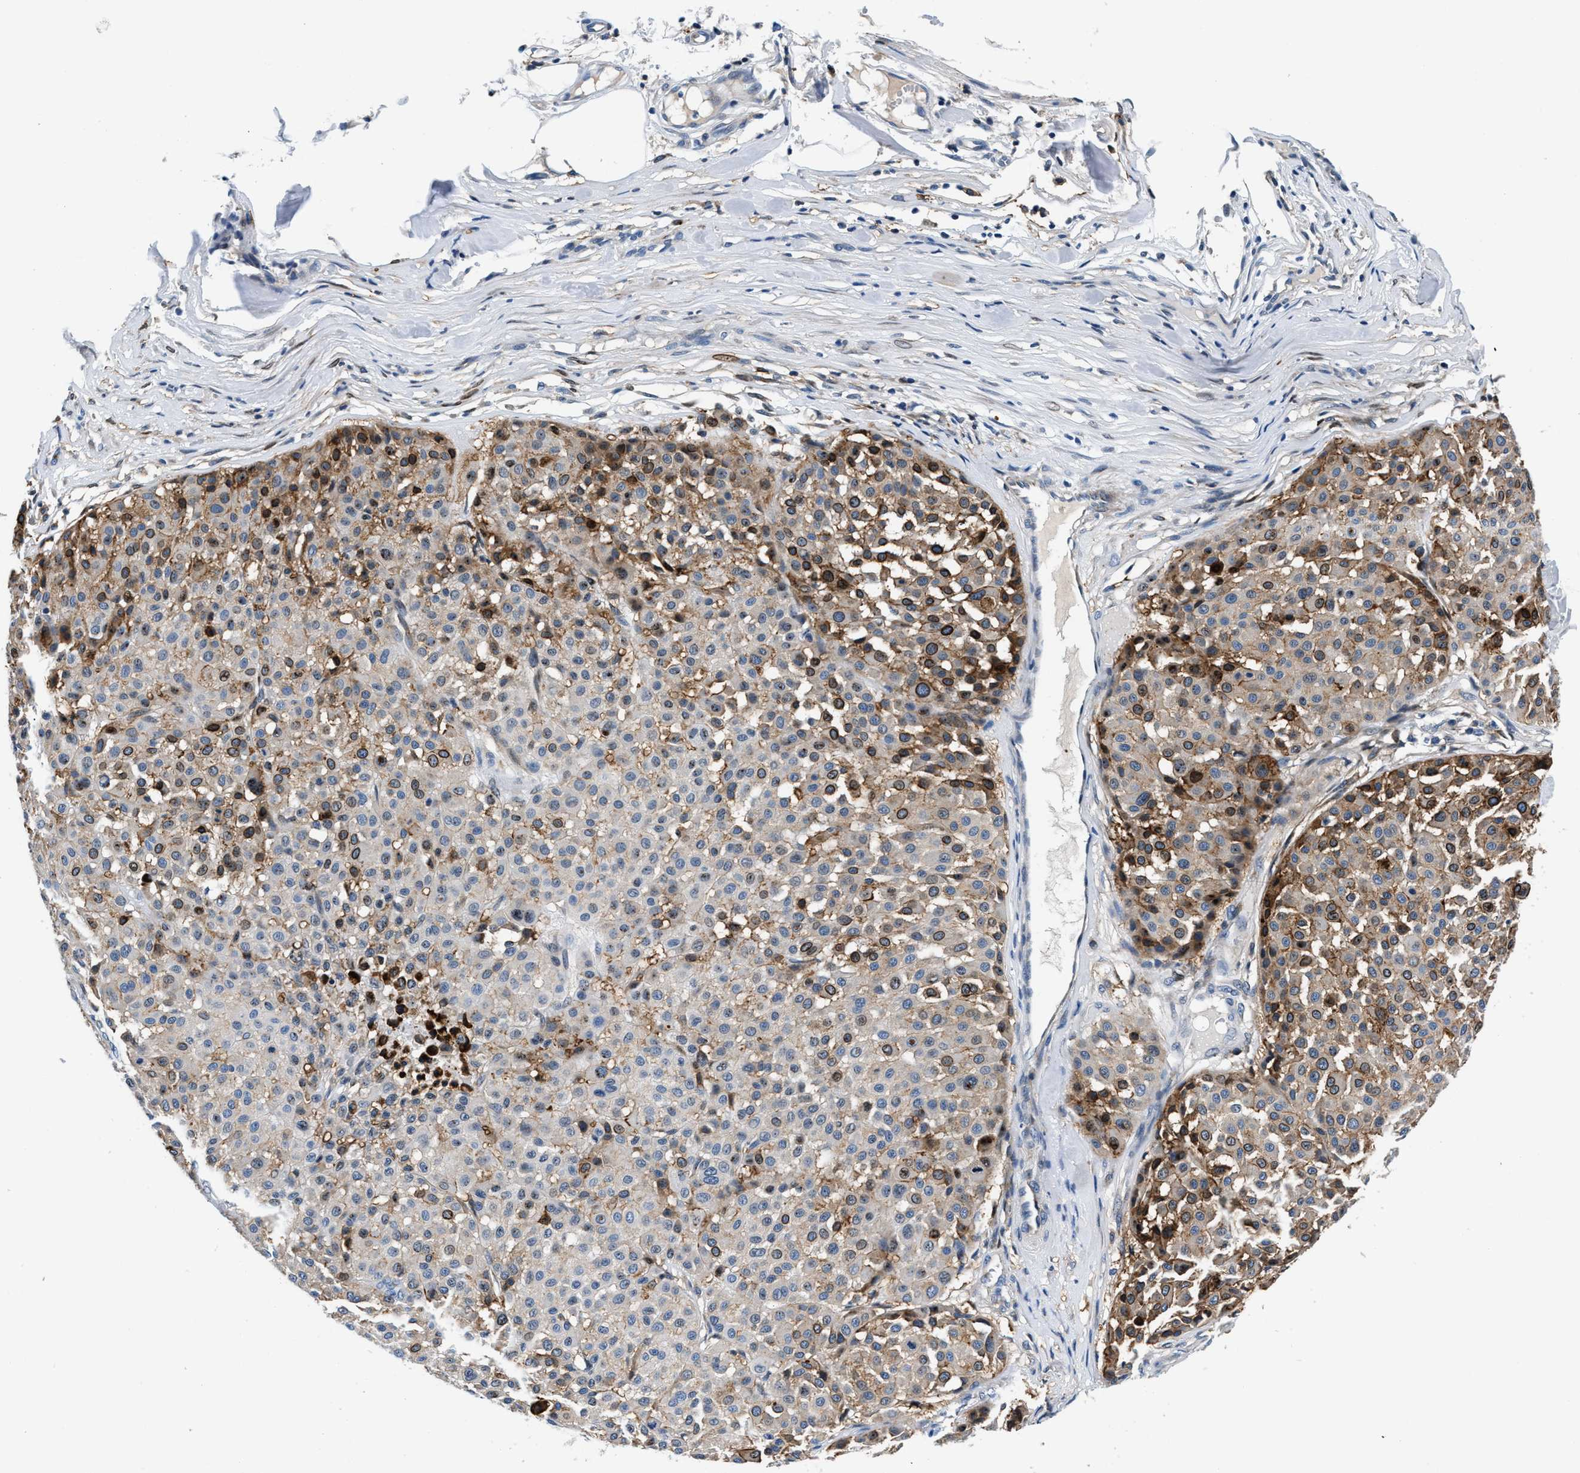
{"staining": {"intensity": "moderate", "quantity": "25%-75%", "location": "cytoplasmic/membranous"}, "tissue": "melanoma", "cell_type": "Tumor cells", "image_type": "cancer", "snomed": [{"axis": "morphology", "description": "Malignant melanoma, Metastatic site"}, {"axis": "topography", "description": "Soft tissue"}], "caption": "The image reveals a brown stain indicating the presence of a protein in the cytoplasmic/membranous of tumor cells in malignant melanoma (metastatic site).", "gene": "SLFN11", "patient": {"sex": "male", "age": 41}}